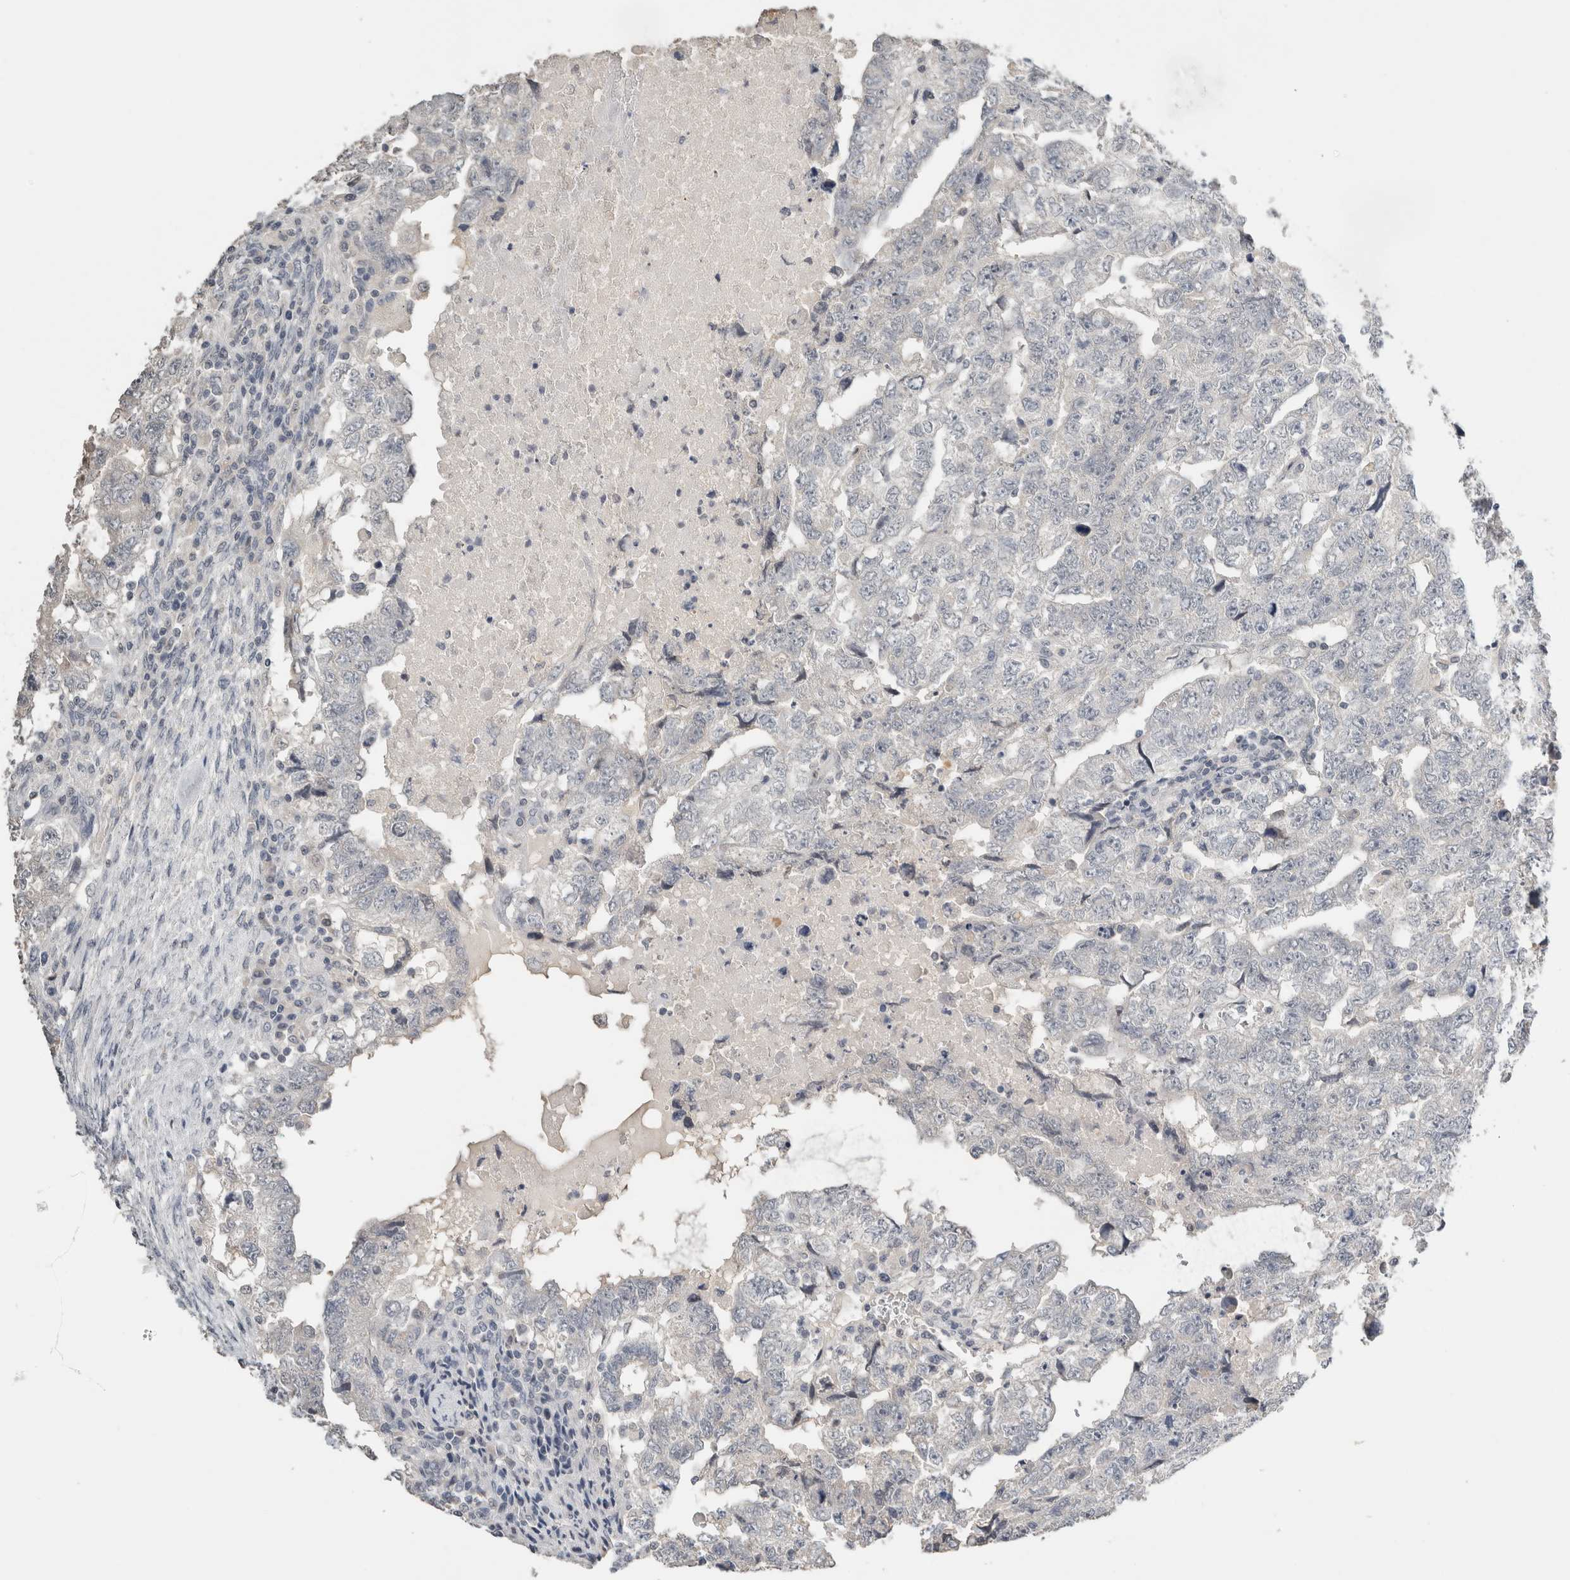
{"staining": {"intensity": "negative", "quantity": "none", "location": "none"}, "tissue": "testis cancer", "cell_type": "Tumor cells", "image_type": "cancer", "snomed": [{"axis": "morphology", "description": "Carcinoma, Embryonal, NOS"}, {"axis": "topography", "description": "Testis"}], "caption": "A micrograph of human testis cancer (embryonal carcinoma) is negative for staining in tumor cells.", "gene": "CRAT", "patient": {"sex": "male", "age": 36}}